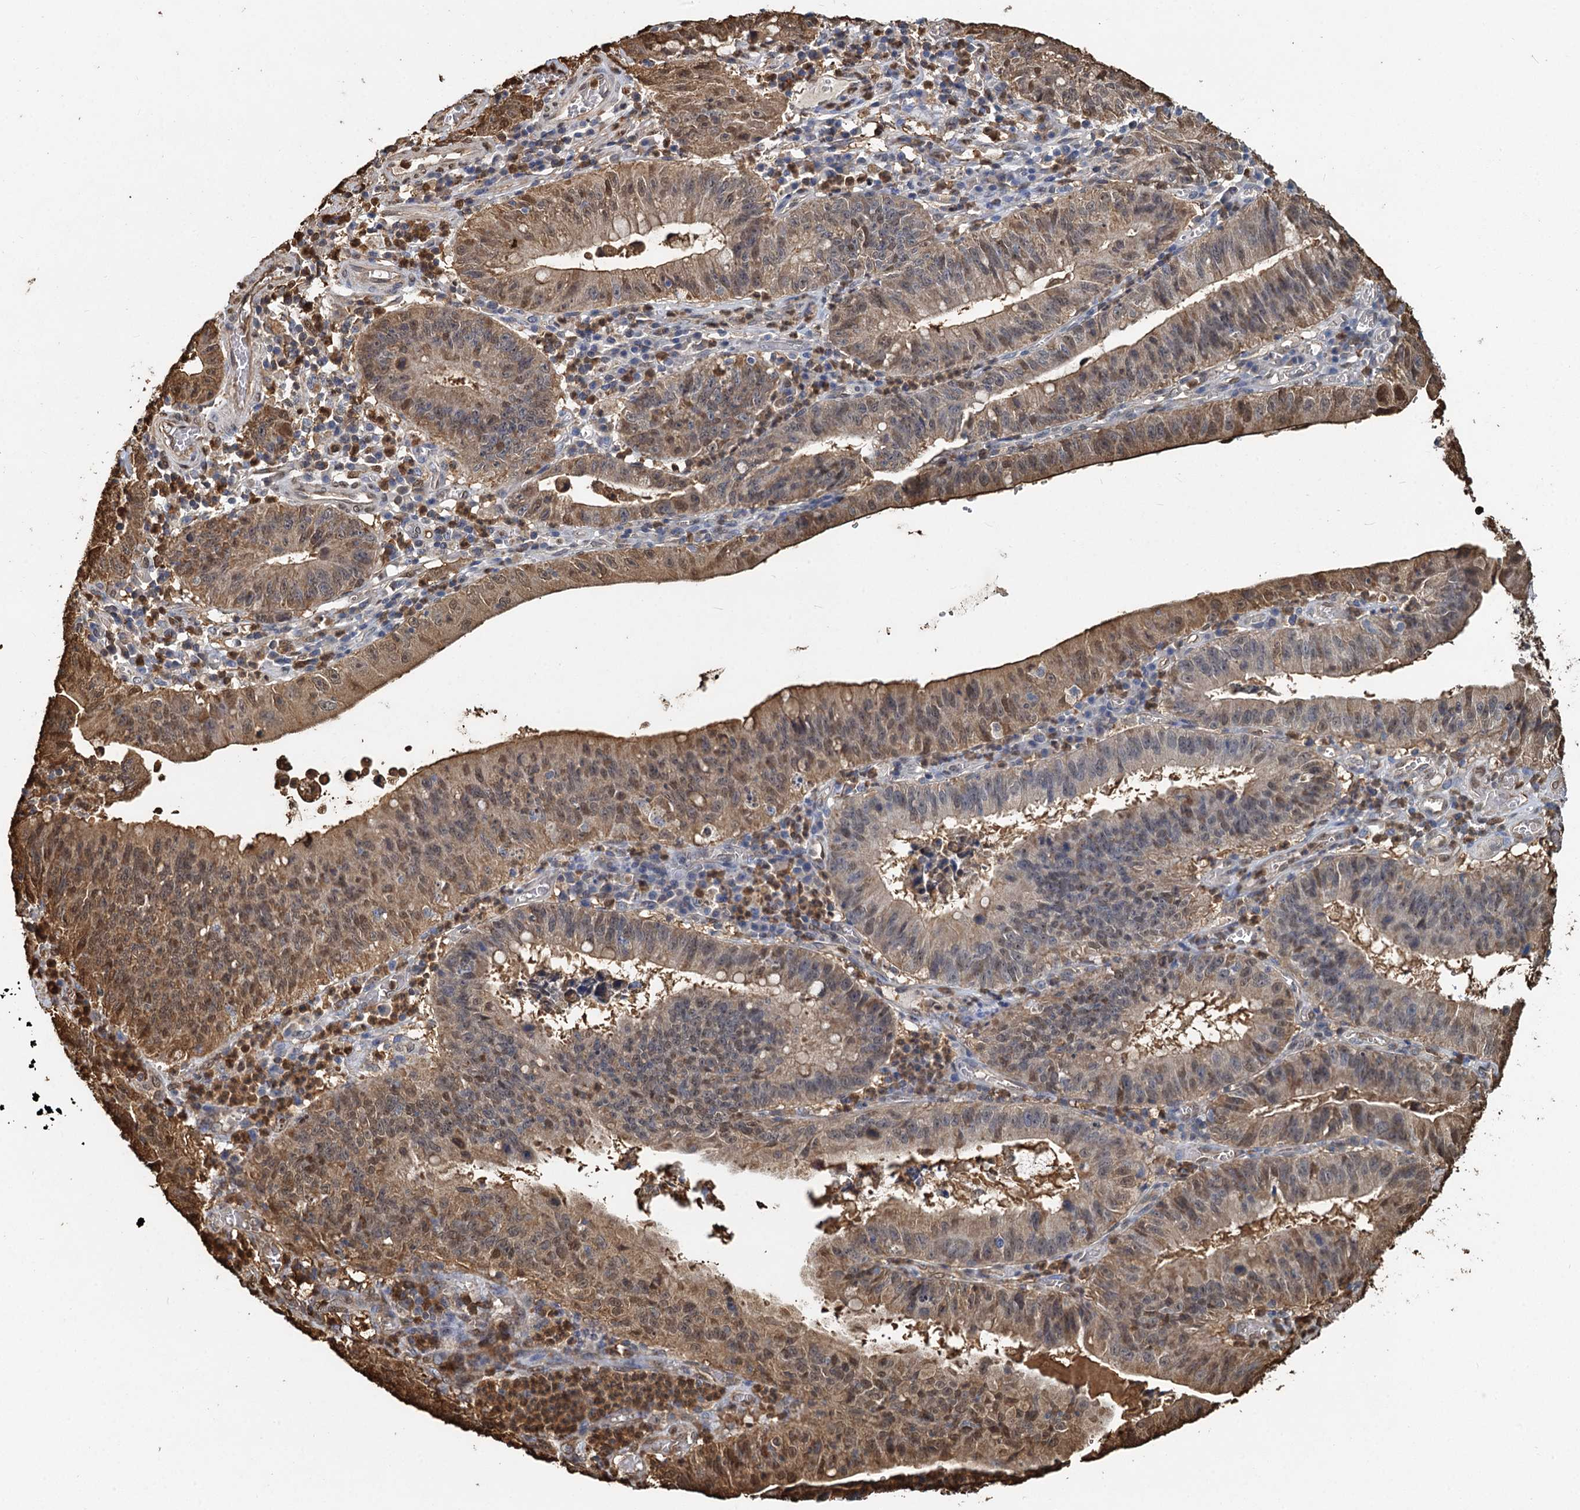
{"staining": {"intensity": "moderate", "quantity": ">75%", "location": "cytoplasmic/membranous,nuclear"}, "tissue": "stomach cancer", "cell_type": "Tumor cells", "image_type": "cancer", "snomed": [{"axis": "morphology", "description": "Adenocarcinoma, NOS"}, {"axis": "topography", "description": "Stomach"}], "caption": "DAB immunohistochemical staining of human stomach cancer exhibits moderate cytoplasmic/membranous and nuclear protein positivity in about >75% of tumor cells.", "gene": "S100A6", "patient": {"sex": "male", "age": 59}}